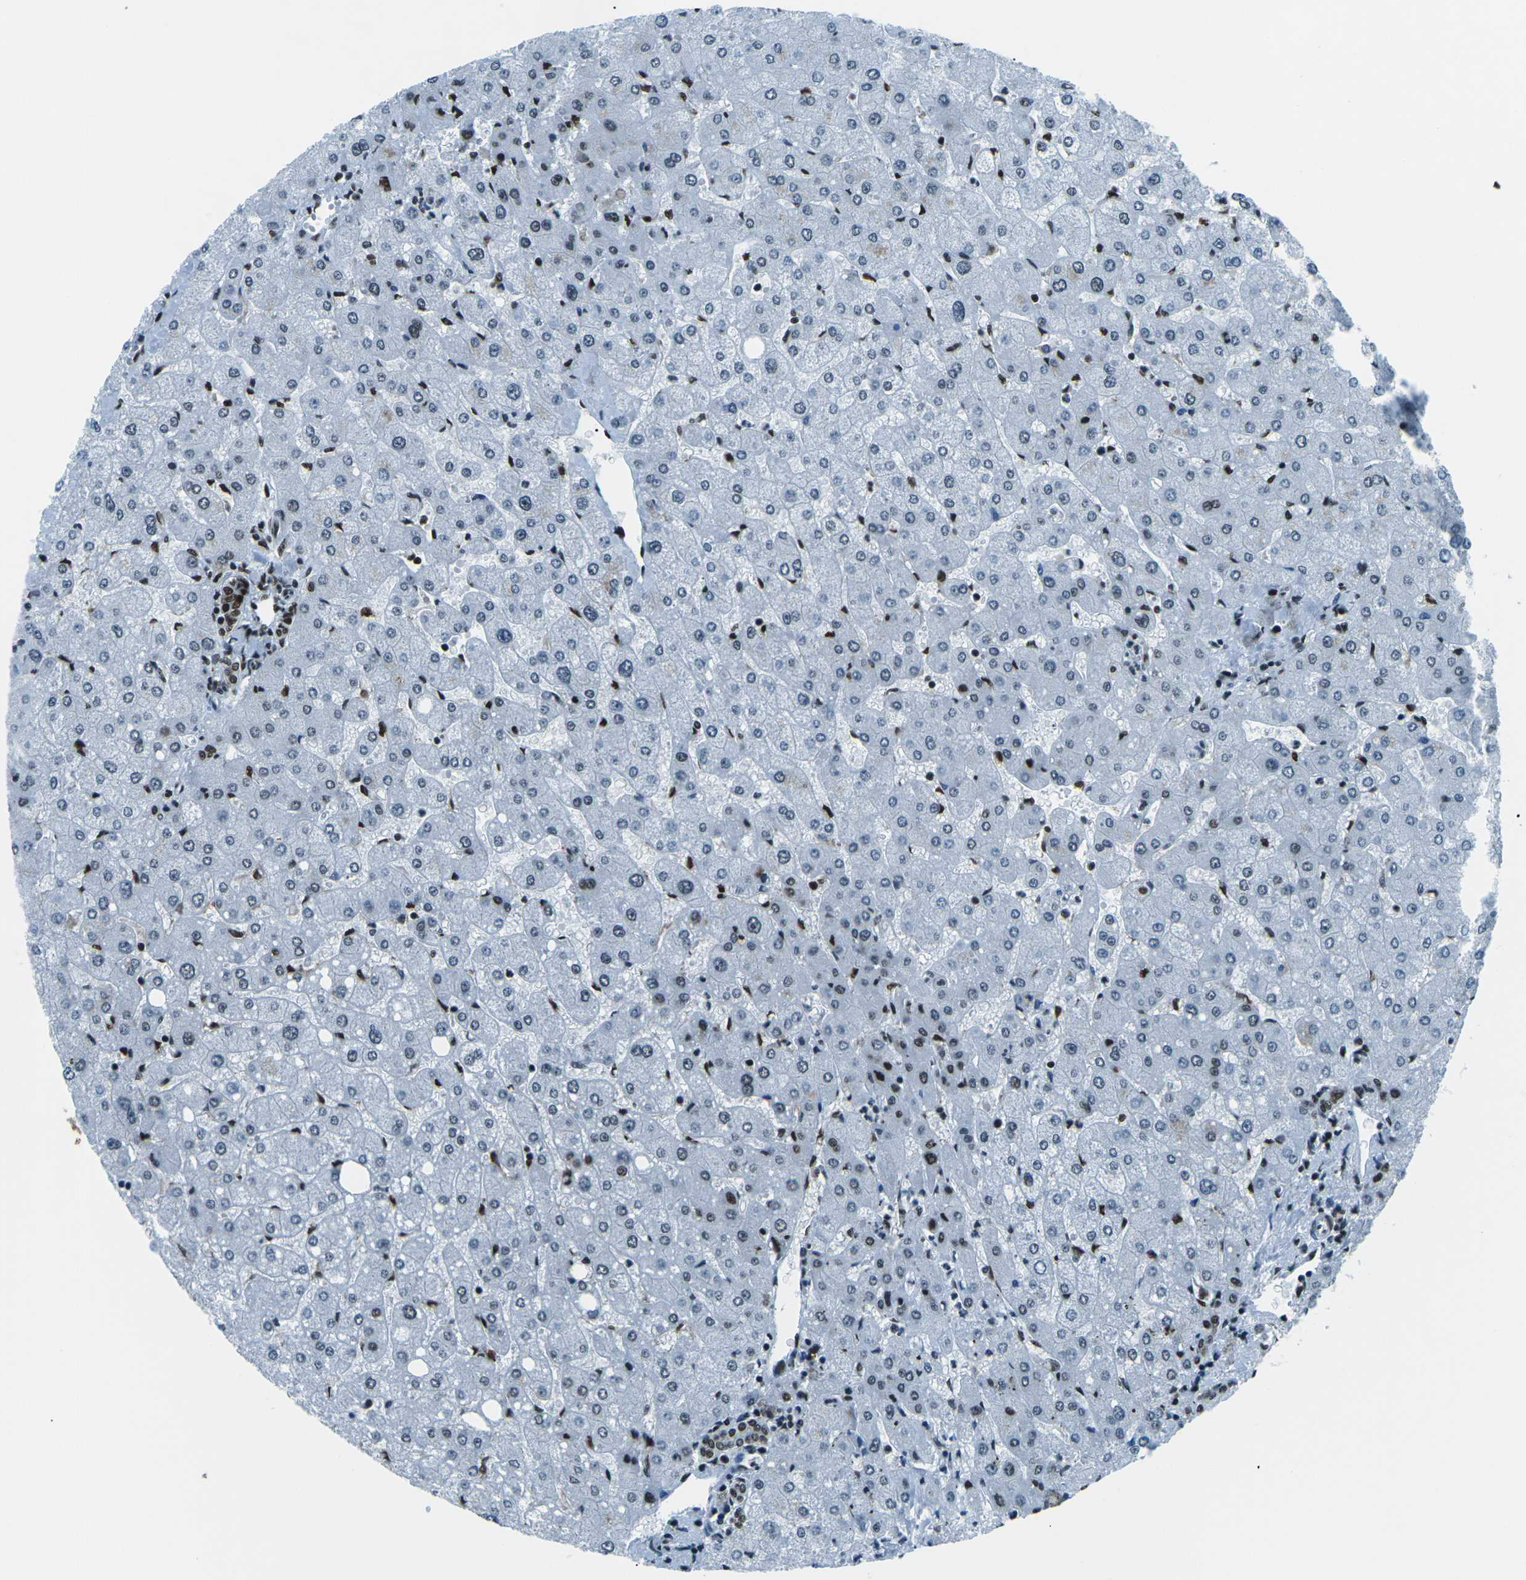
{"staining": {"intensity": "strong", "quantity": ">75%", "location": "nuclear"}, "tissue": "liver", "cell_type": "Cholangiocytes", "image_type": "normal", "snomed": [{"axis": "morphology", "description": "Normal tissue, NOS"}, {"axis": "topography", "description": "Liver"}], "caption": "A high-resolution image shows immunohistochemistry (IHC) staining of unremarkable liver, which shows strong nuclear positivity in about >75% of cholangiocytes. (Stains: DAB in brown, nuclei in blue, Microscopy: brightfield microscopy at high magnification).", "gene": "HNRNPL", "patient": {"sex": "male", "age": 55}}